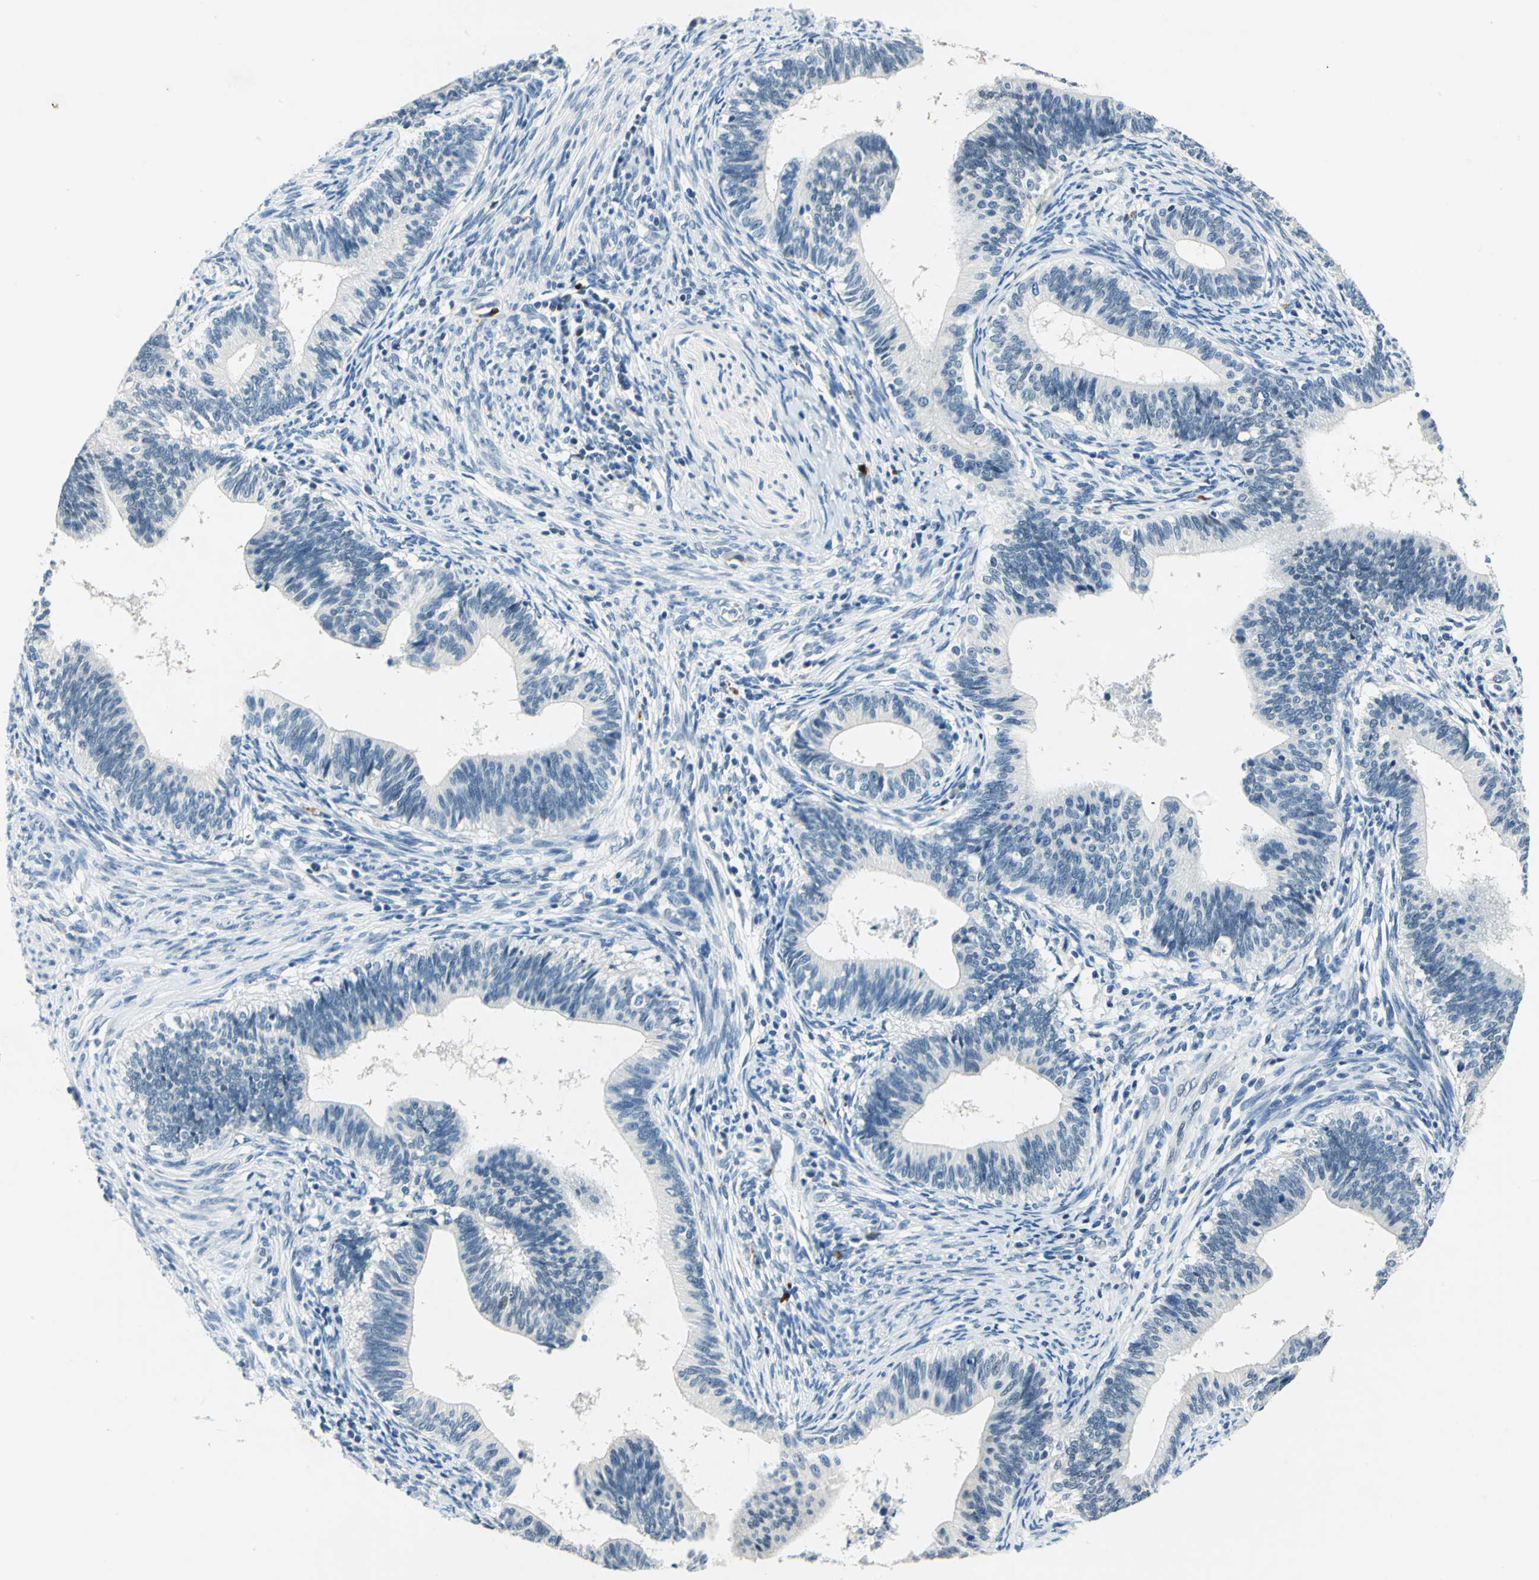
{"staining": {"intensity": "negative", "quantity": "none", "location": "none"}, "tissue": "cervical cancer", "cell_type": "Tumor cells", "image_type": "cancer", "snomed": [{"axis": "morphology", "description": "Adenocarcinoma, NOS"}, {"axis": "topography", "description": "Cervix"}], "caption": "A micrograph of adenocarcinoma (cervical) stained for a protein reveals no brown staining in tumor cells.", "gene": "RAD17", "patient": {"sex": "female", "age": 44}}